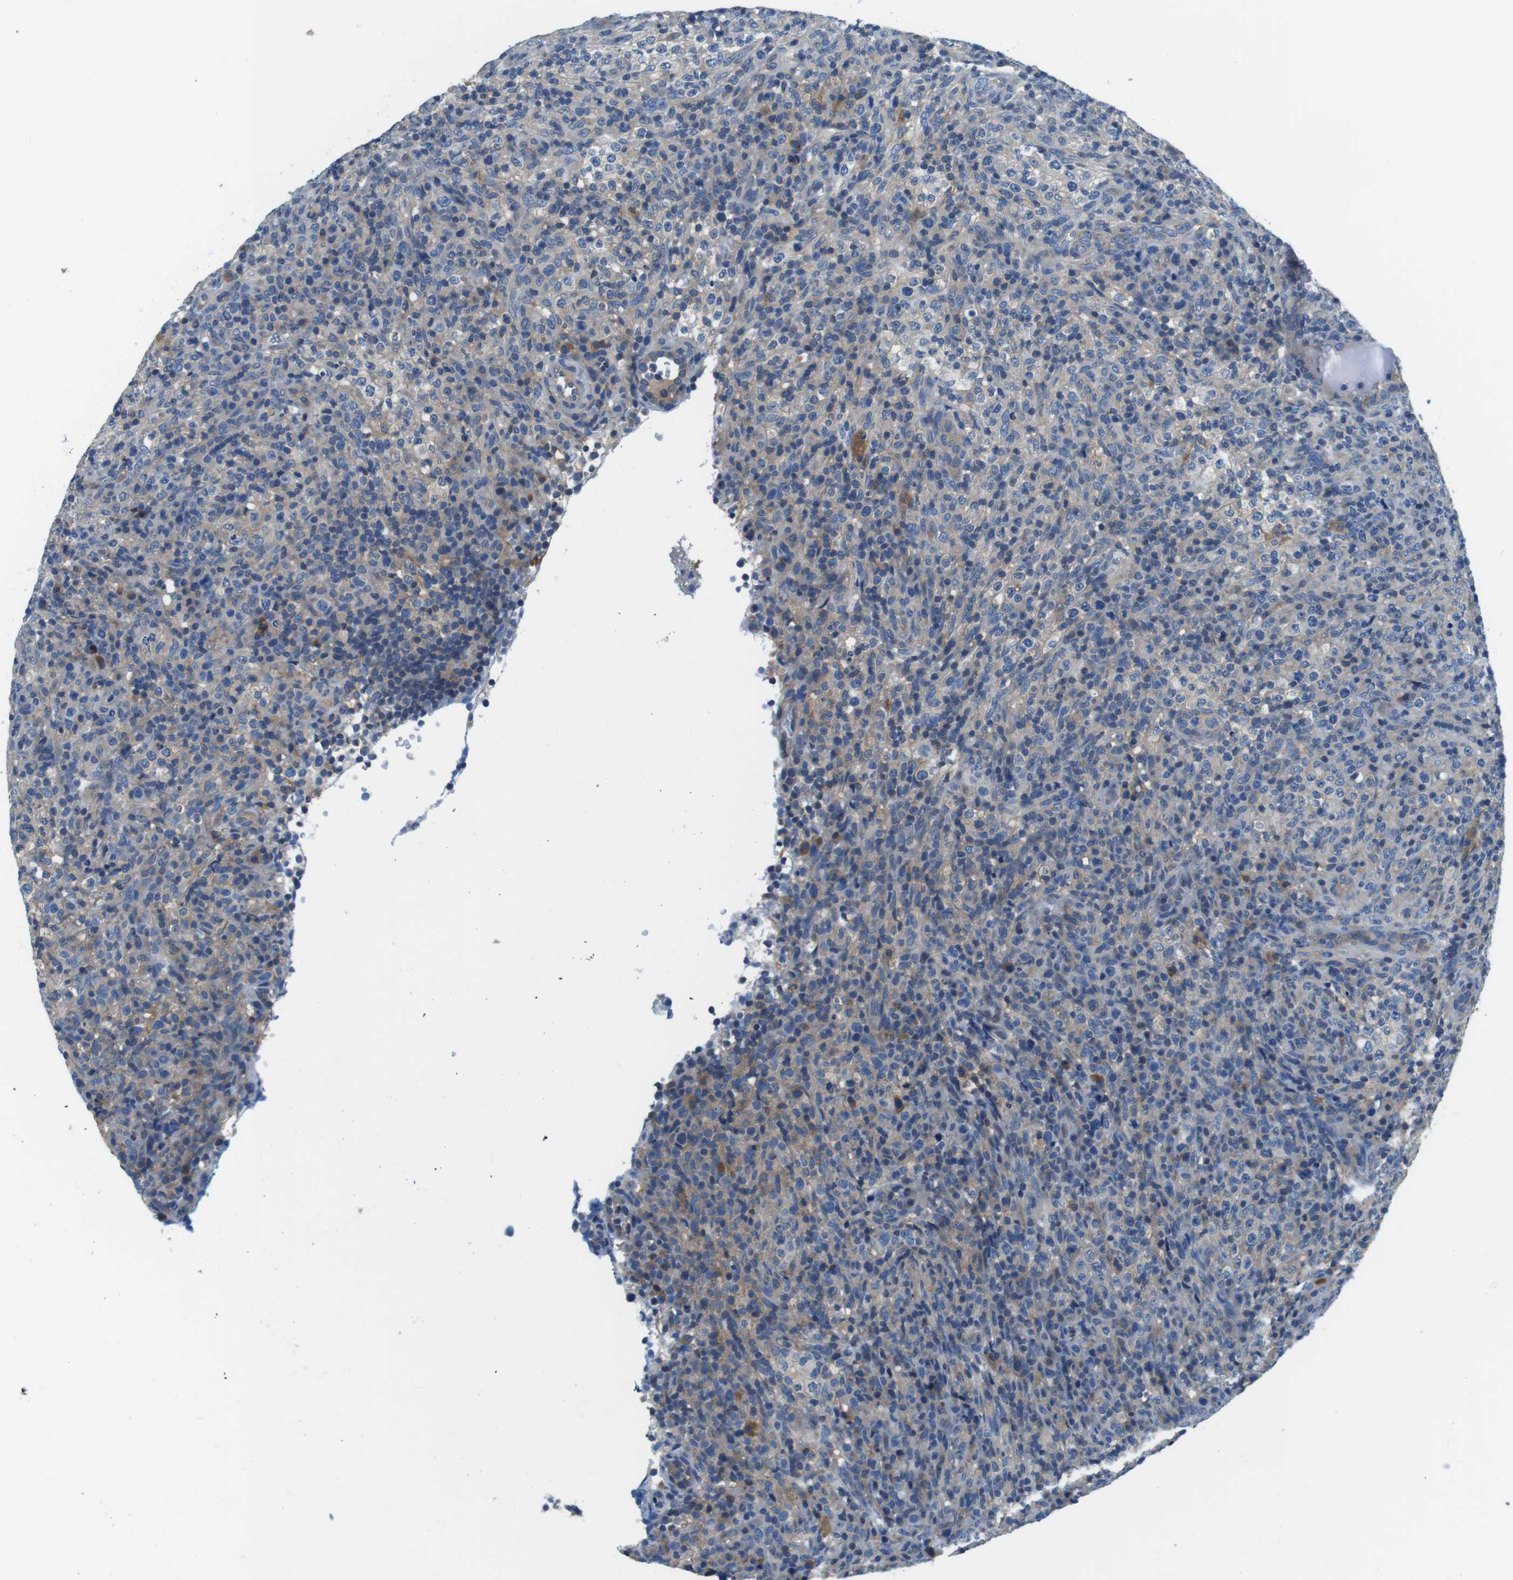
{"staining": {"intensity": "weak", "quantity": "25%-75%", "location": "cytoplasmic/membranous"}, "tissue": "lymphoma", "cell_type": "Tumor cells", "image_type": "cancer", "snomed": [{"axis": "morphology", "description": "Malignant lymphoma, non-Hodgkin's type, High grade"}, {"axis": "topography", "description": "Lymph node"}], "caption": "Brown immunohistochemical staining in human malignant lymphoma, non-Hodgkin's type (high-grade) displays weak cytoplasmic/membranous positivity in approximately 25%-75% of tumor cells.", "gene": "DENND4C", "patient": {"sex": "female", "age": 76}}